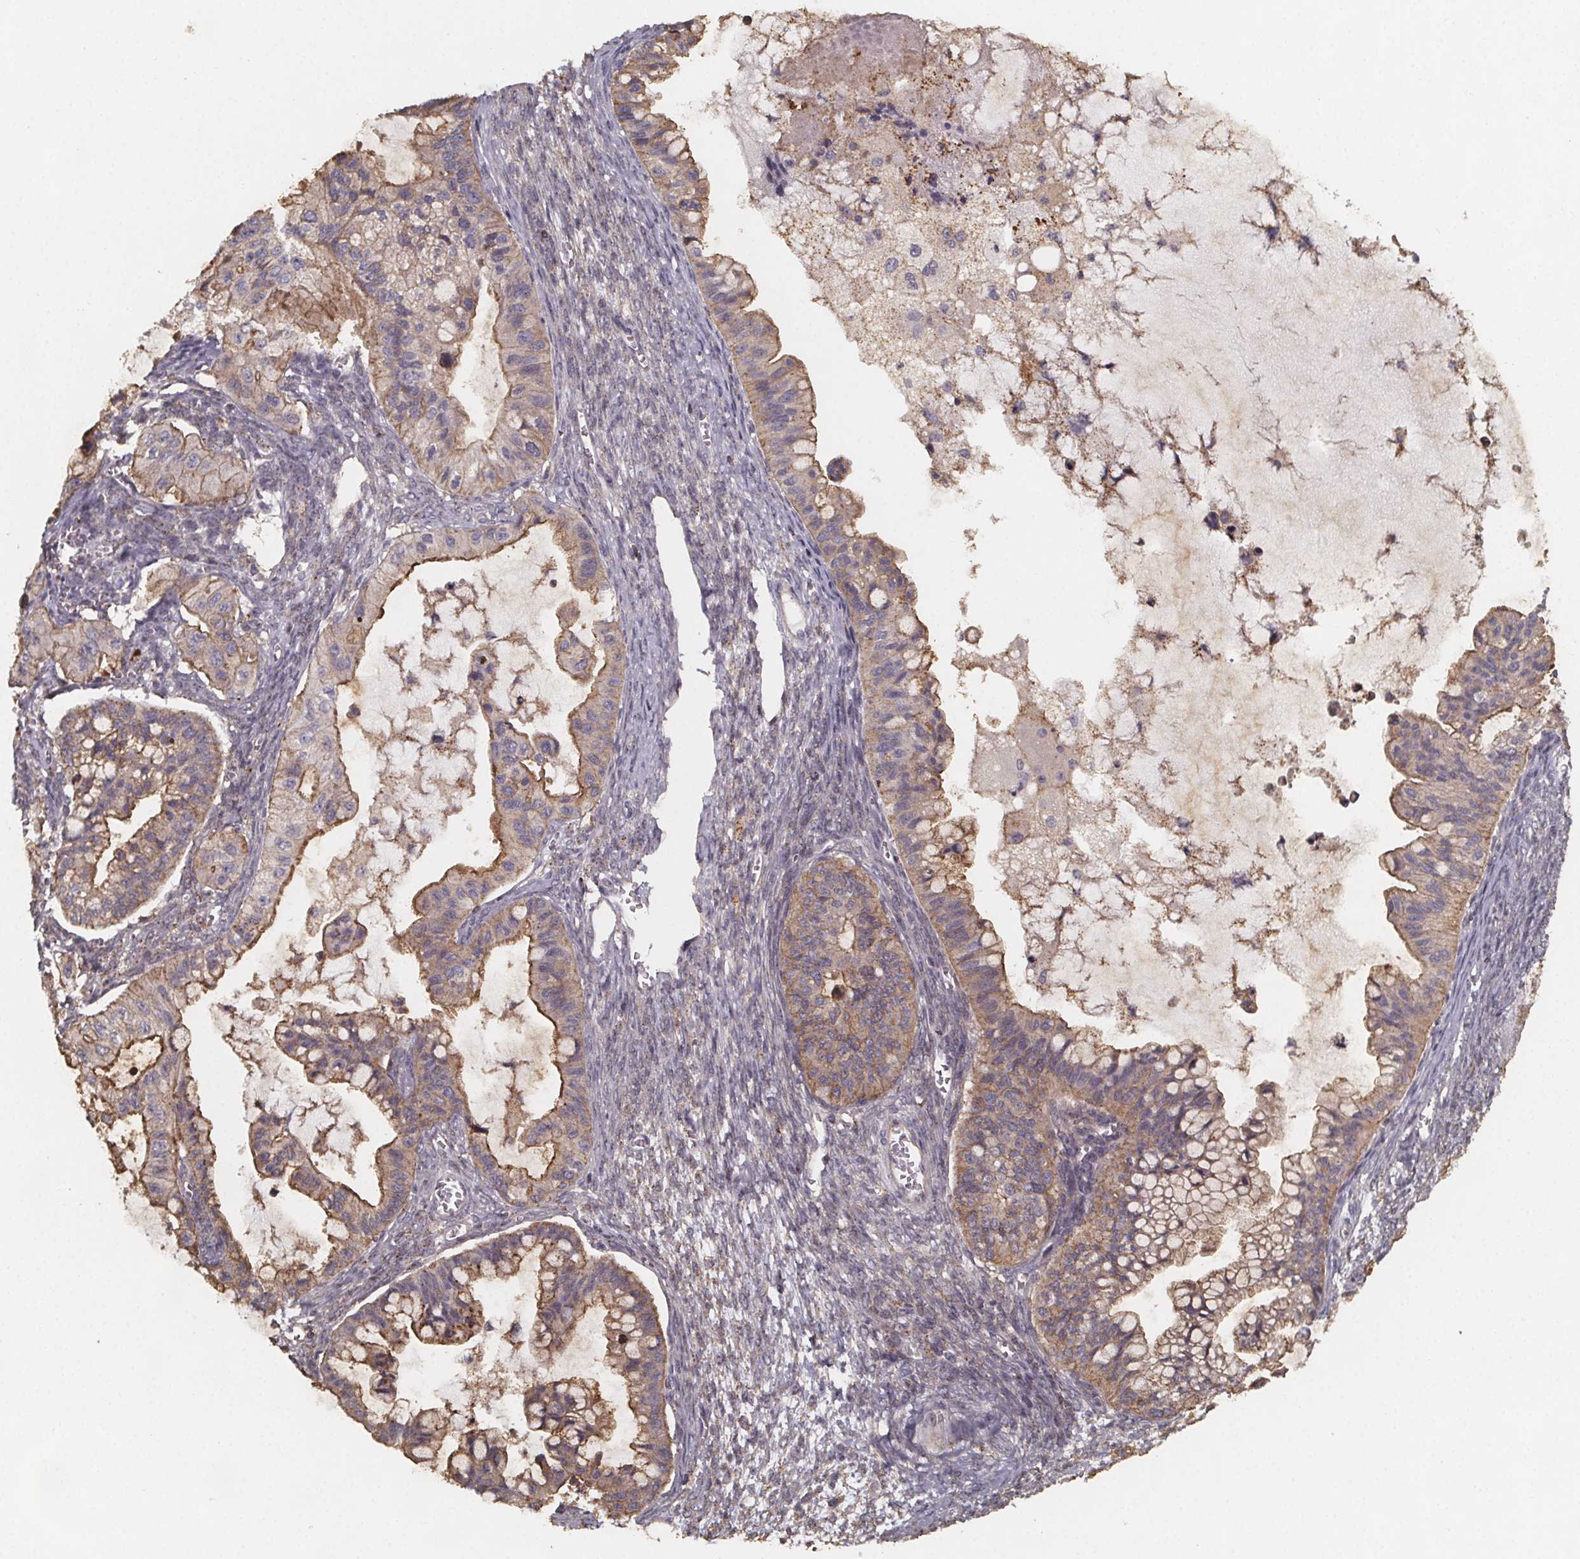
{"staining": {"intensity": "moderate", "quantity": "25%-75%", "location": "cytoplasmic/membranous"}, "tissue": "ovarian cancer", "cell_type": "Tumor cells", "image_type": "cancer", "snomed": [{"axis": "morphology", "description": "Cystadenocarcinoma, mucinous, NOS"}, {"axis": "topography", "description": "Ovary"}], "caption": "An immunohistochemistry (IHC) image of neoplastic tissue is shown. Protein staining in brown labels moderate cytoplasmic/membranous positivity in ovarian mucinous cystadenocarcinoma within tumor cells.", "gene": "ZNF879", "patient": {"sex": "female", "age": 72}}